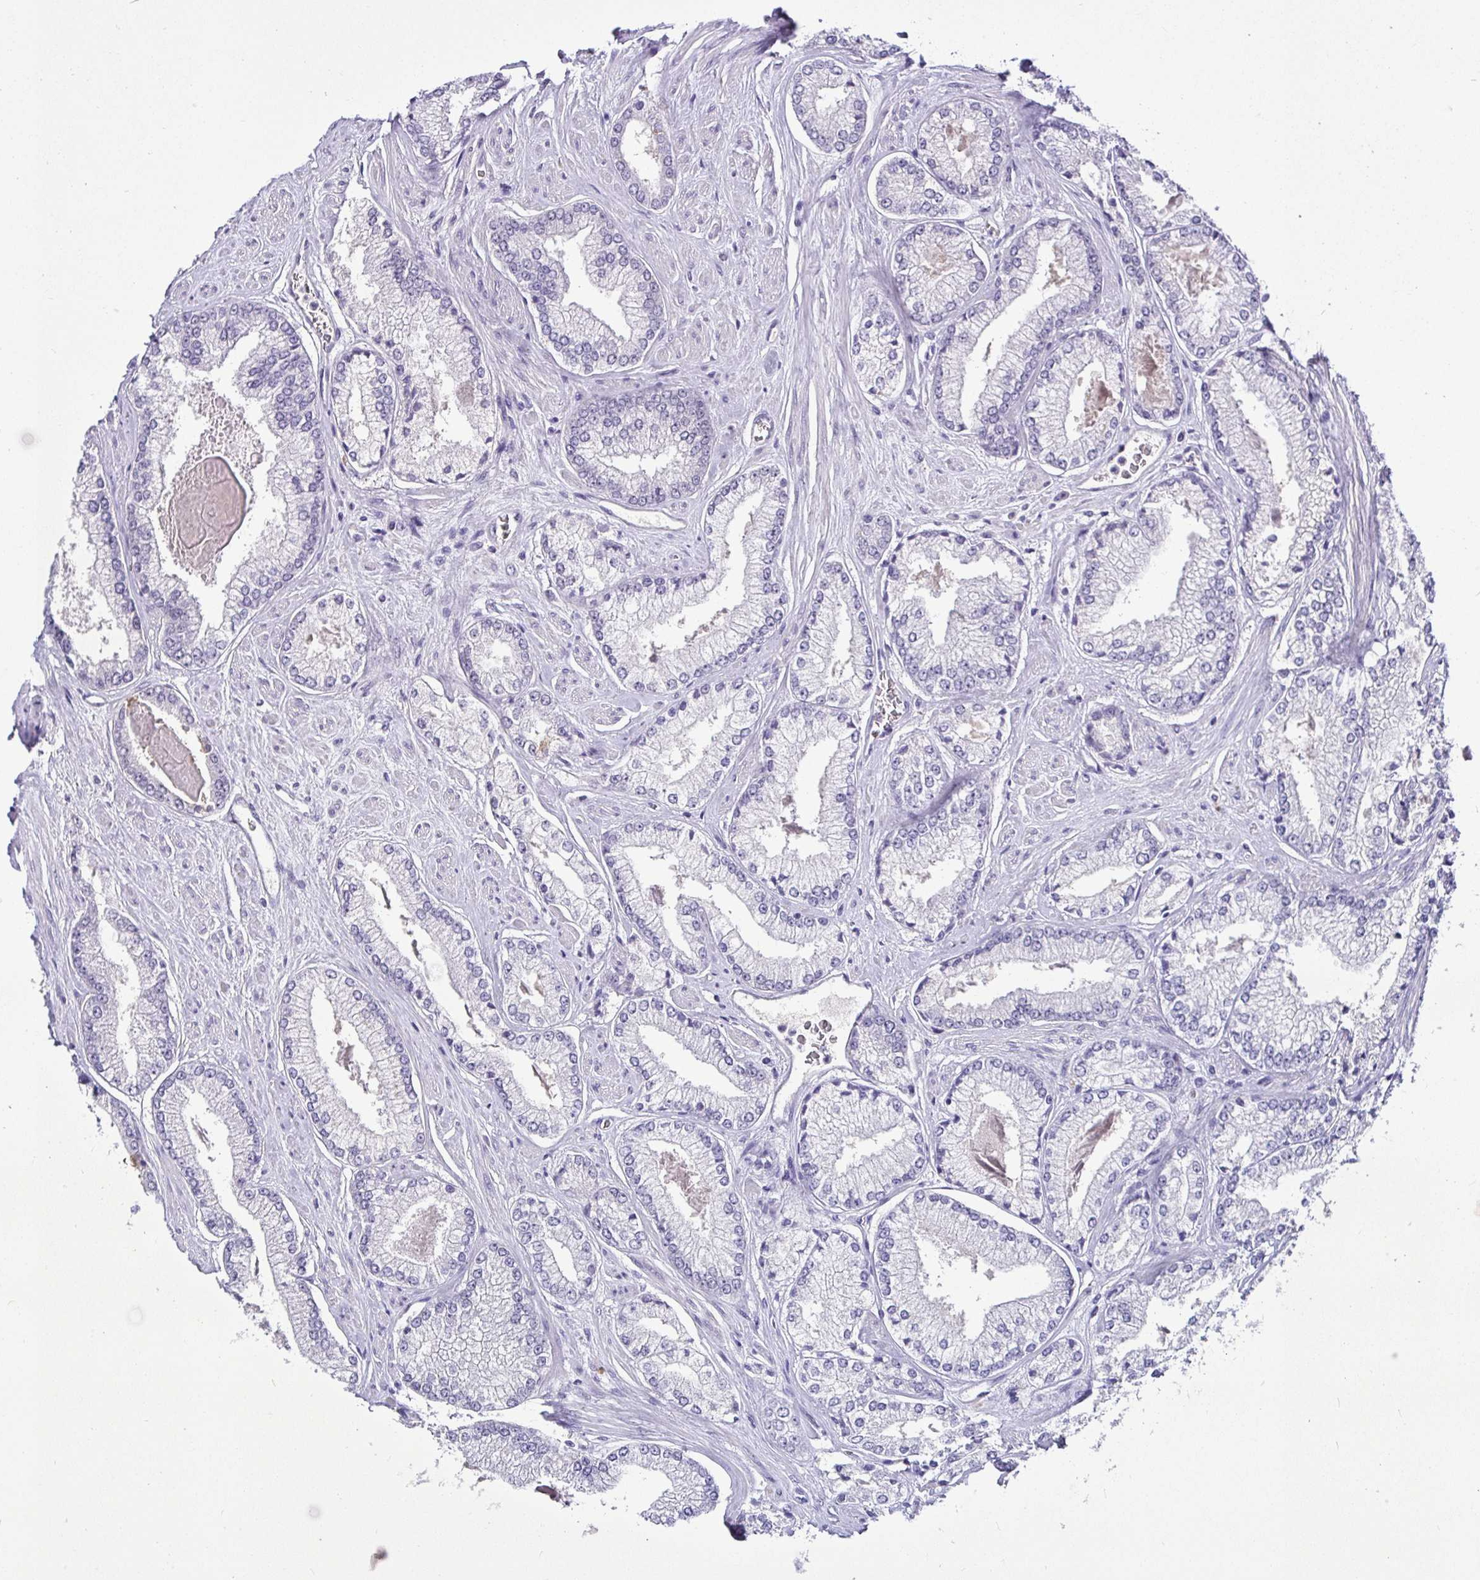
{"staining": {"intensity": "negative", "quantity": "none", "location": "none"}, "tissue": "prostate cancer", "cell_type": "Tumor cells", "image_type": "cancer", "snomed": [{"axis": "morphology", "description": "Adenocarcinoma, Low grade"}, {"axis": "topography", "description": "Prostate"}], "caption": "This is an IHC micrograph of prostate cancer. There is no expression in tumor cells.", "gene": "NUP188", "patient": {"sex": "male", "age": 67}}